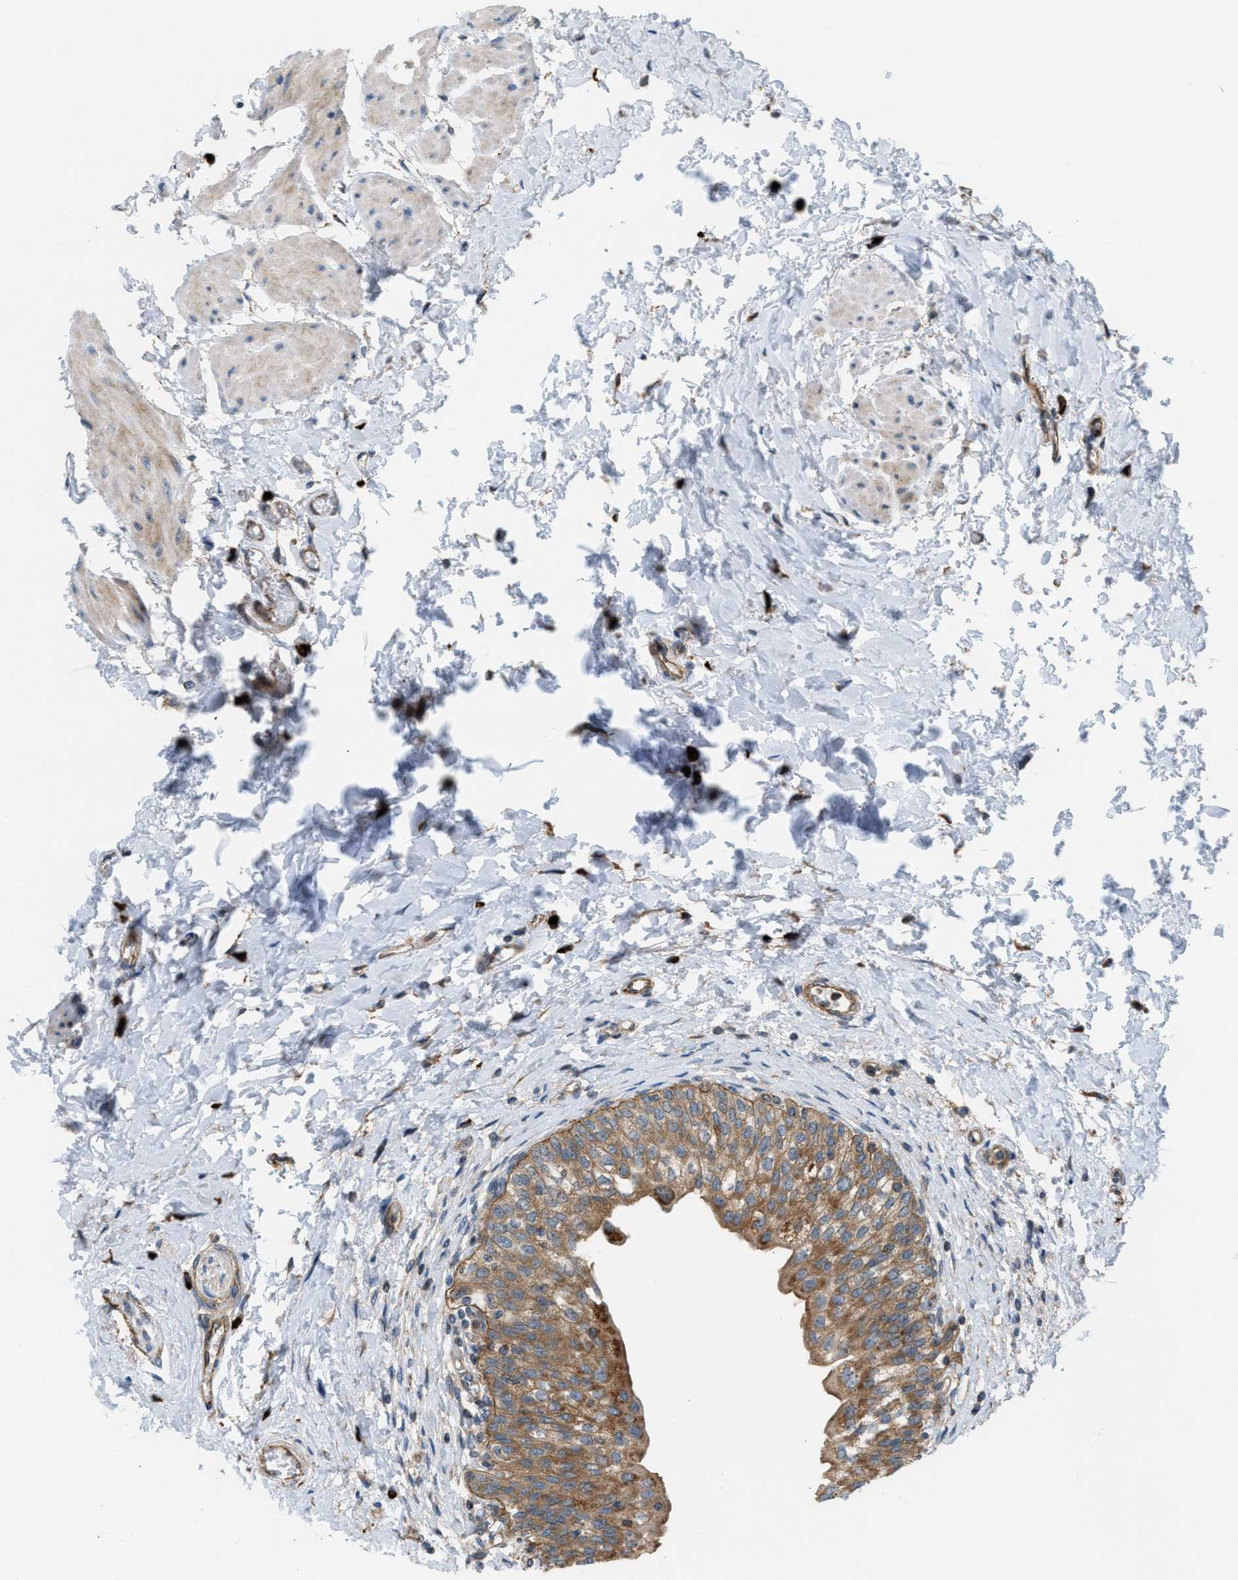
{"staining": {"intensity": "moderate", "quantity": ">75%", "location": "cytoplasmic/membranous"}, "tissue": "urinary bladder", "cell_type": "Urothelial cells", "image_type": "normal", "snomed": [{"axis": "morphology", "description": "Normal tissue, NOS"}, {"axis": "topography", "description": "Urinary bladder"}], "caption": "This photomicrograph exhibits IHC staining of unremarkable urinary bladder, with medium moderate cytoplasmic/membranous expression in about >75% of urothelial cells.", "gene": "PDCL", "patient": {"sex": "male", "age": 55}}